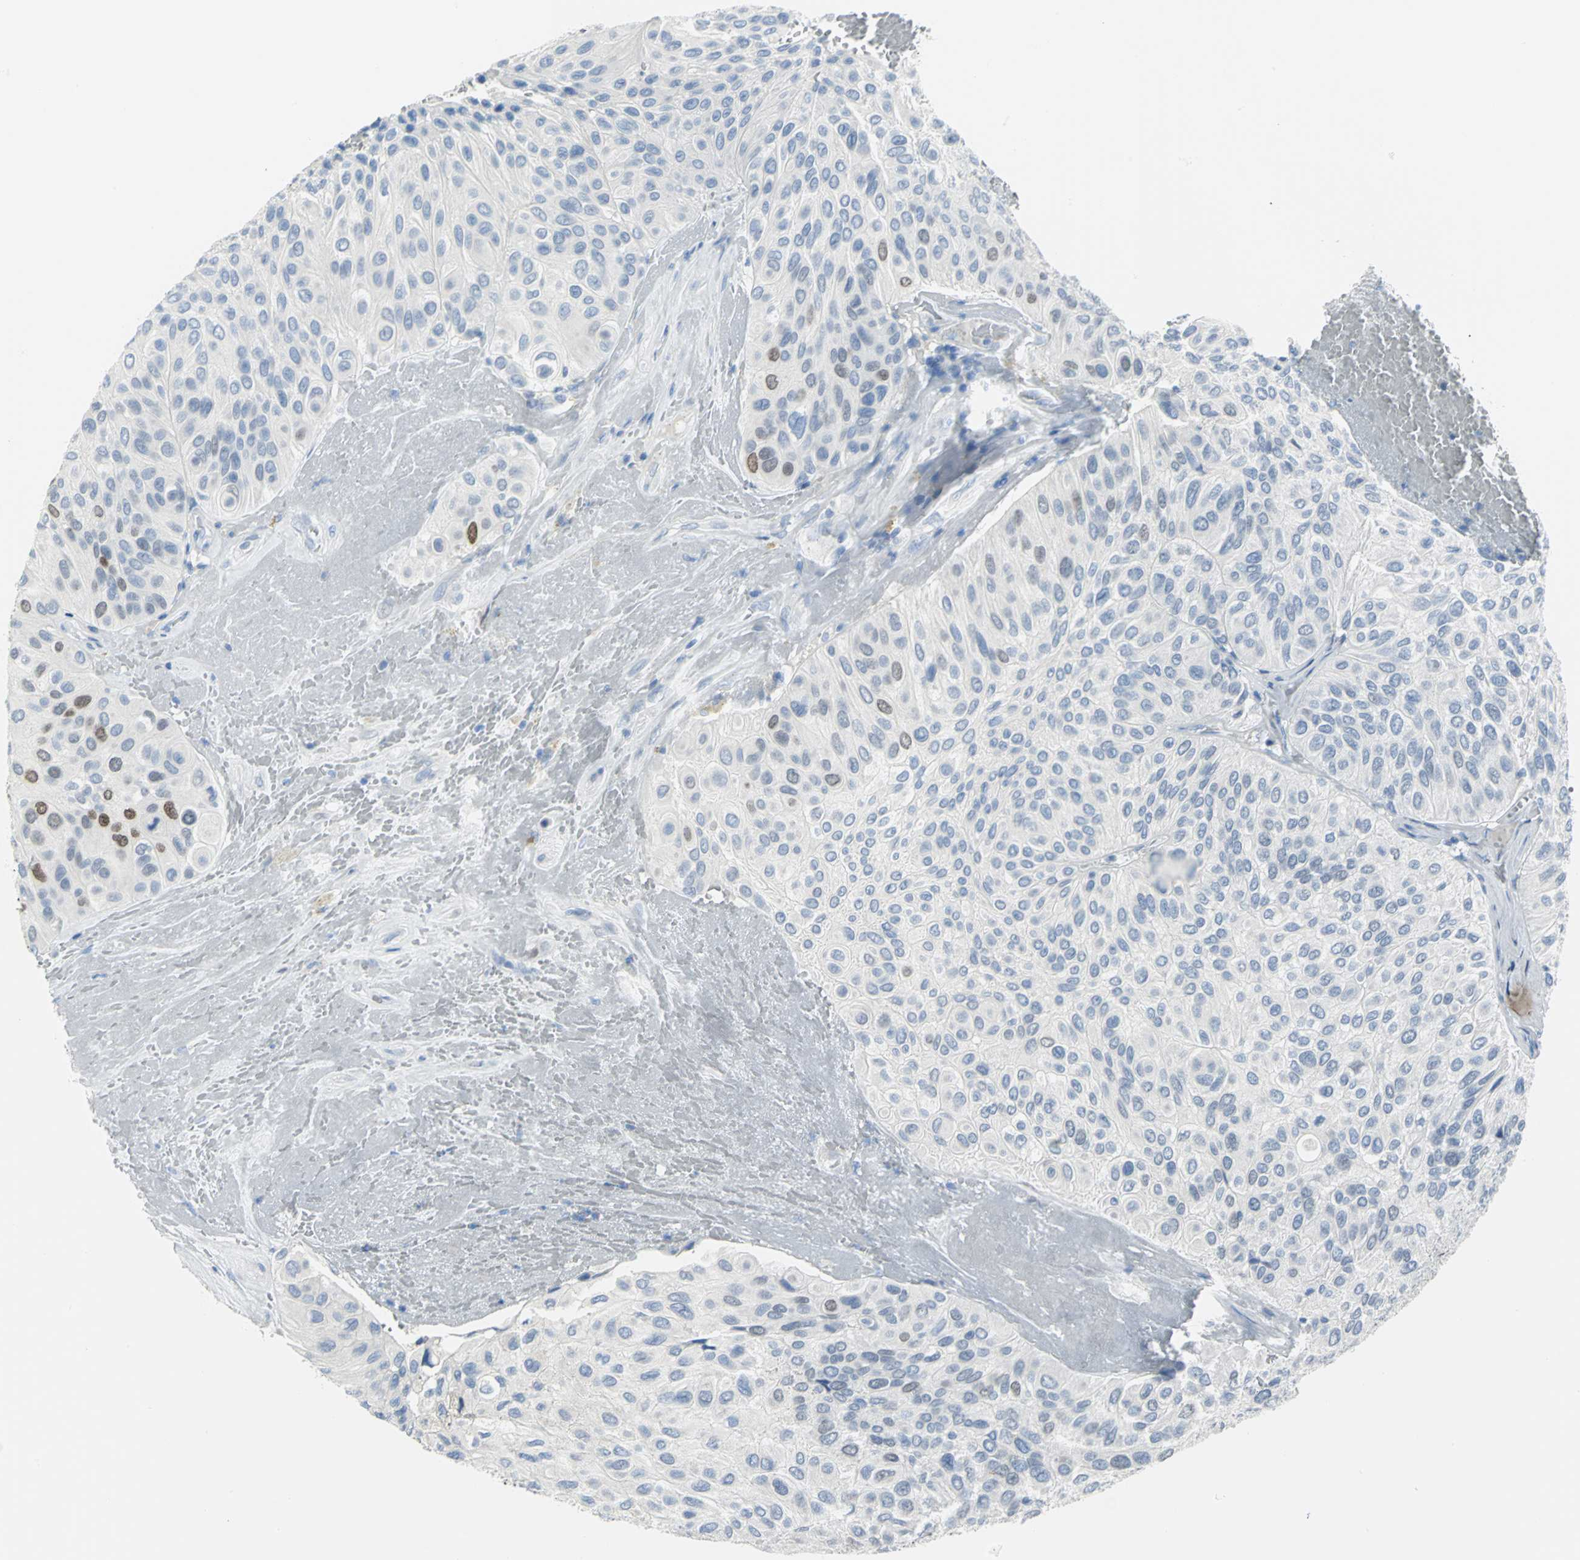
{"staining": {"intensity": "moderate", "quantity": "<25%", "location": "nuclear"}, "tissue": "urothelial cancer", "cell_type": "Tumor cells", "image_type": "cancer", "snomed": [{"axis": "morphology", "description": "Urothelial carcinoma, High grade"}, {"axis": "topography", "description": "Urinary bladder"}], "caption": "Immunohistochemistry (IHC) of urothelial carcinoma (high-grade) displays low levels of moderate nuclear positivity in approximately <25% of tumor cells.", "gene": "MCM3", "patient": {"sex": "male", "age": 66}}